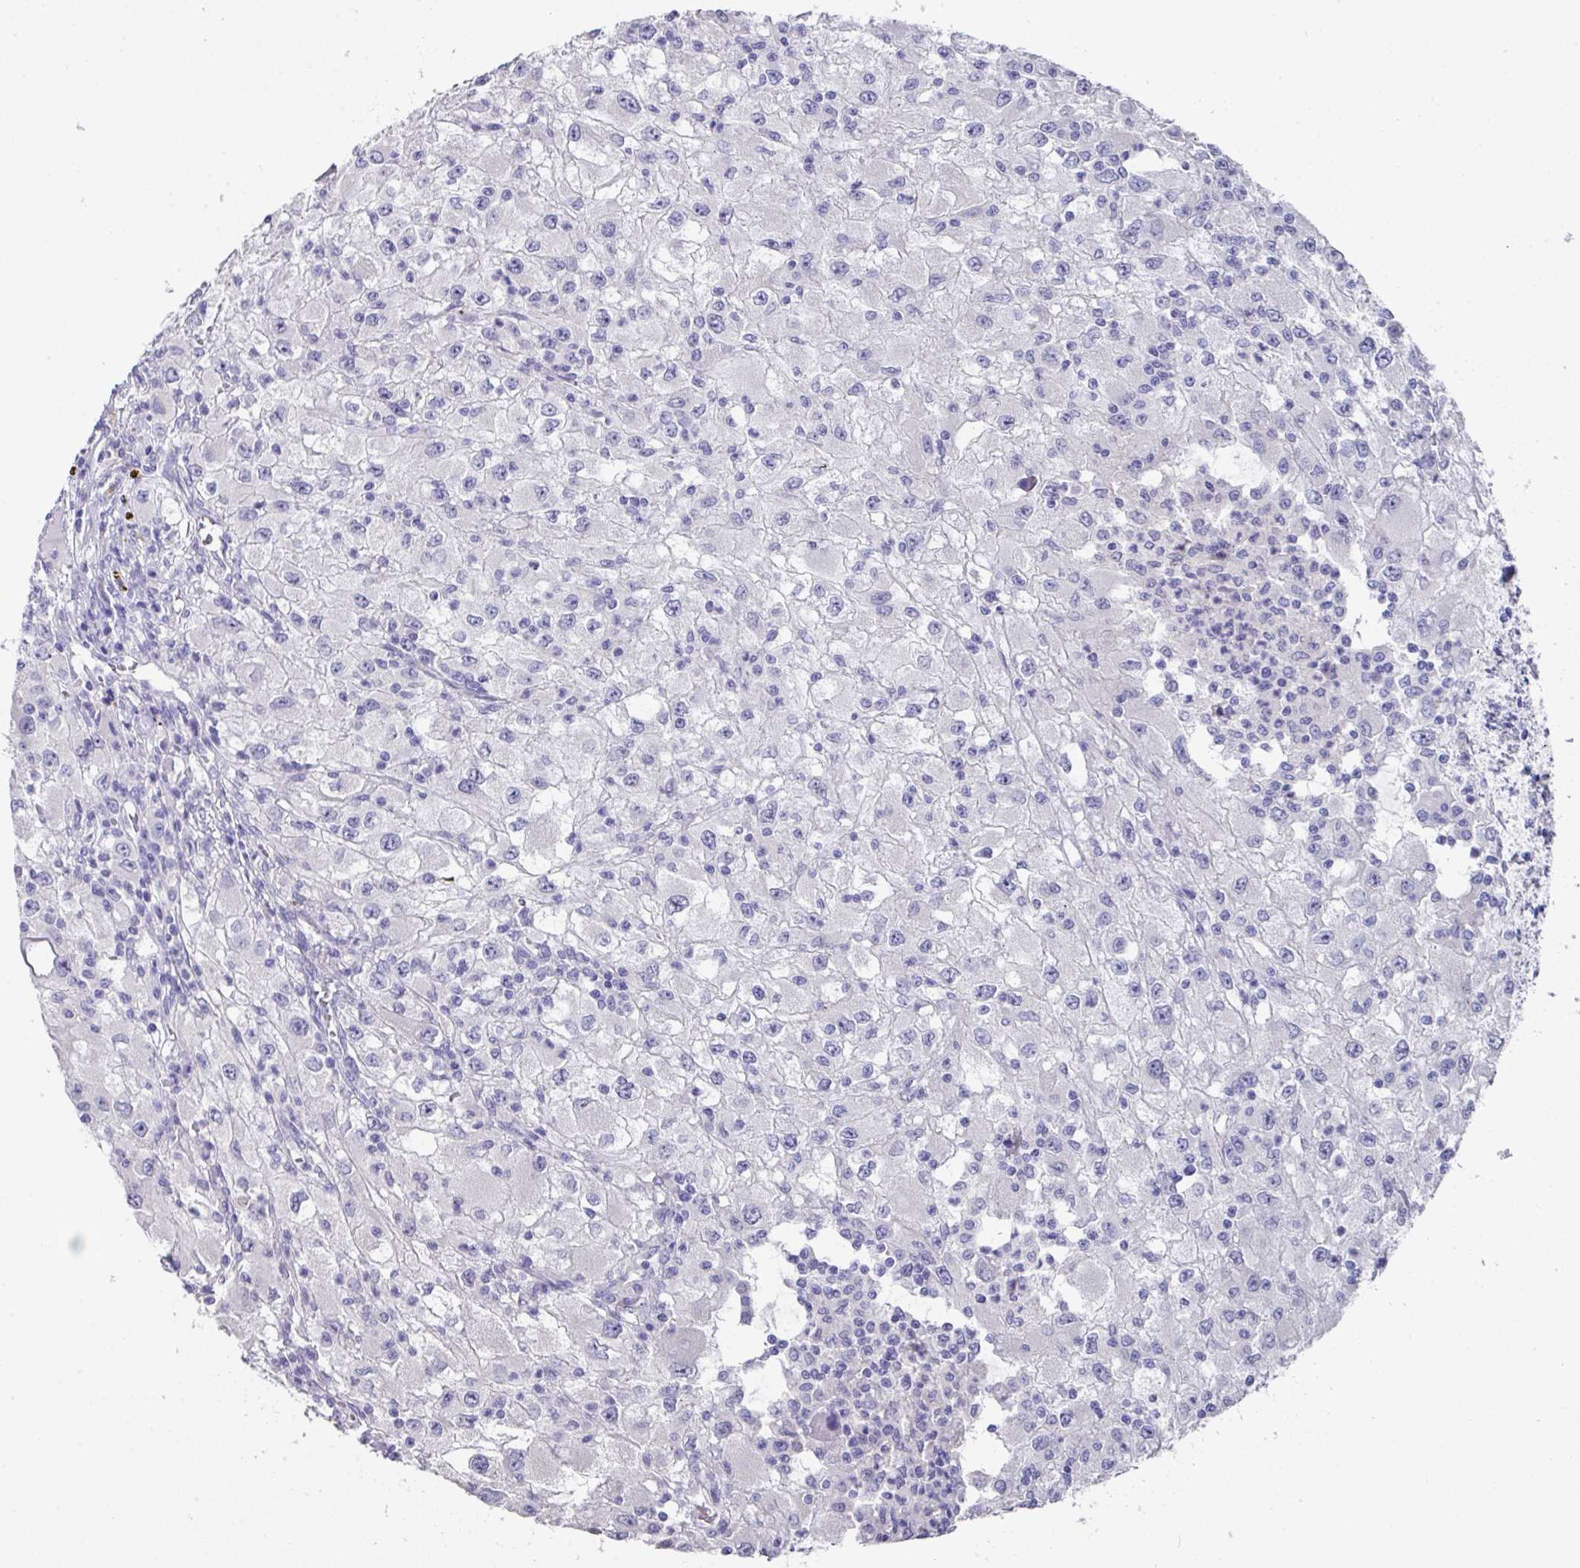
{"staining": {"intensity": "negative", "quantity": "none", "location": "none"}, "tissue": "renal cancer", "cell_type": "Tumor cells", "image_type": "cancer", "snomed": [{"axis": "morphology", "description": "Adenocarcinoma, NOS"}, {"axis": "topography", "description": "Kidney"}], "caption": "DAB (3,3'-diaminobenzidine) immunohistochemical staining of human renal adenocarcinoma demonstrates no significant expression in tumor cells.", "gene": "DAZL", "patient": {"sex": "female", "age": 67}}